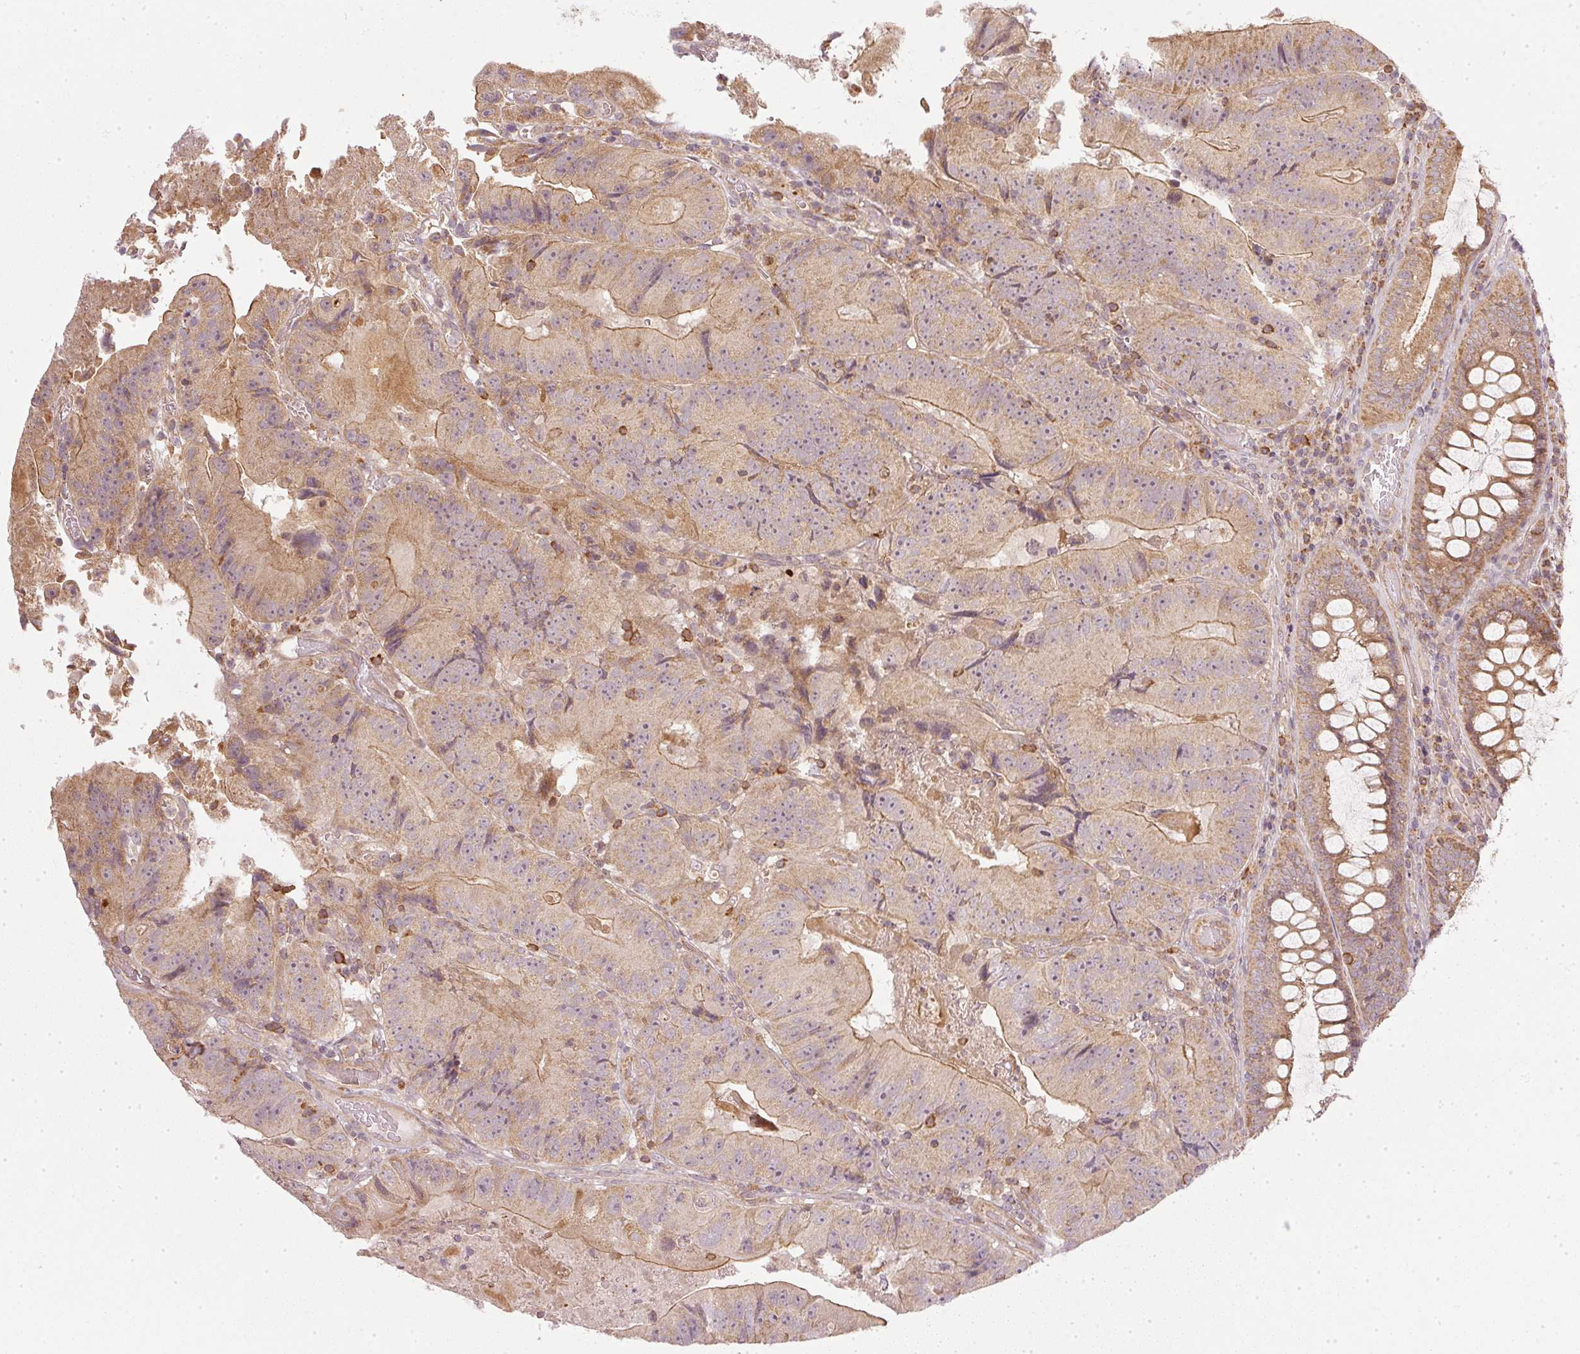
{"staining": {"intensity": "moderate", "quantity": ">75%", "location": "cytoplasmic/membranous"}, "tissue": "colorectal cancer", "cell_type": "Tumor cells", "image_type": "cancer", "snomed": [{"axis": "morphology", "description": "Adenocarcinoma, NOS"}, {"axis": "topography", "description": "Colon"}], "caption": "This histopathology image shows colorectal adenocarcinoma stained with immunohistochemistry to label a protein in brown. The cytoplasmic/membranous of tumor cells show moderate positivity for the protein. Nuclei are counter-stained blue.", "gene": "NADK2", "patient": {"sex": "female", "age": 86}}